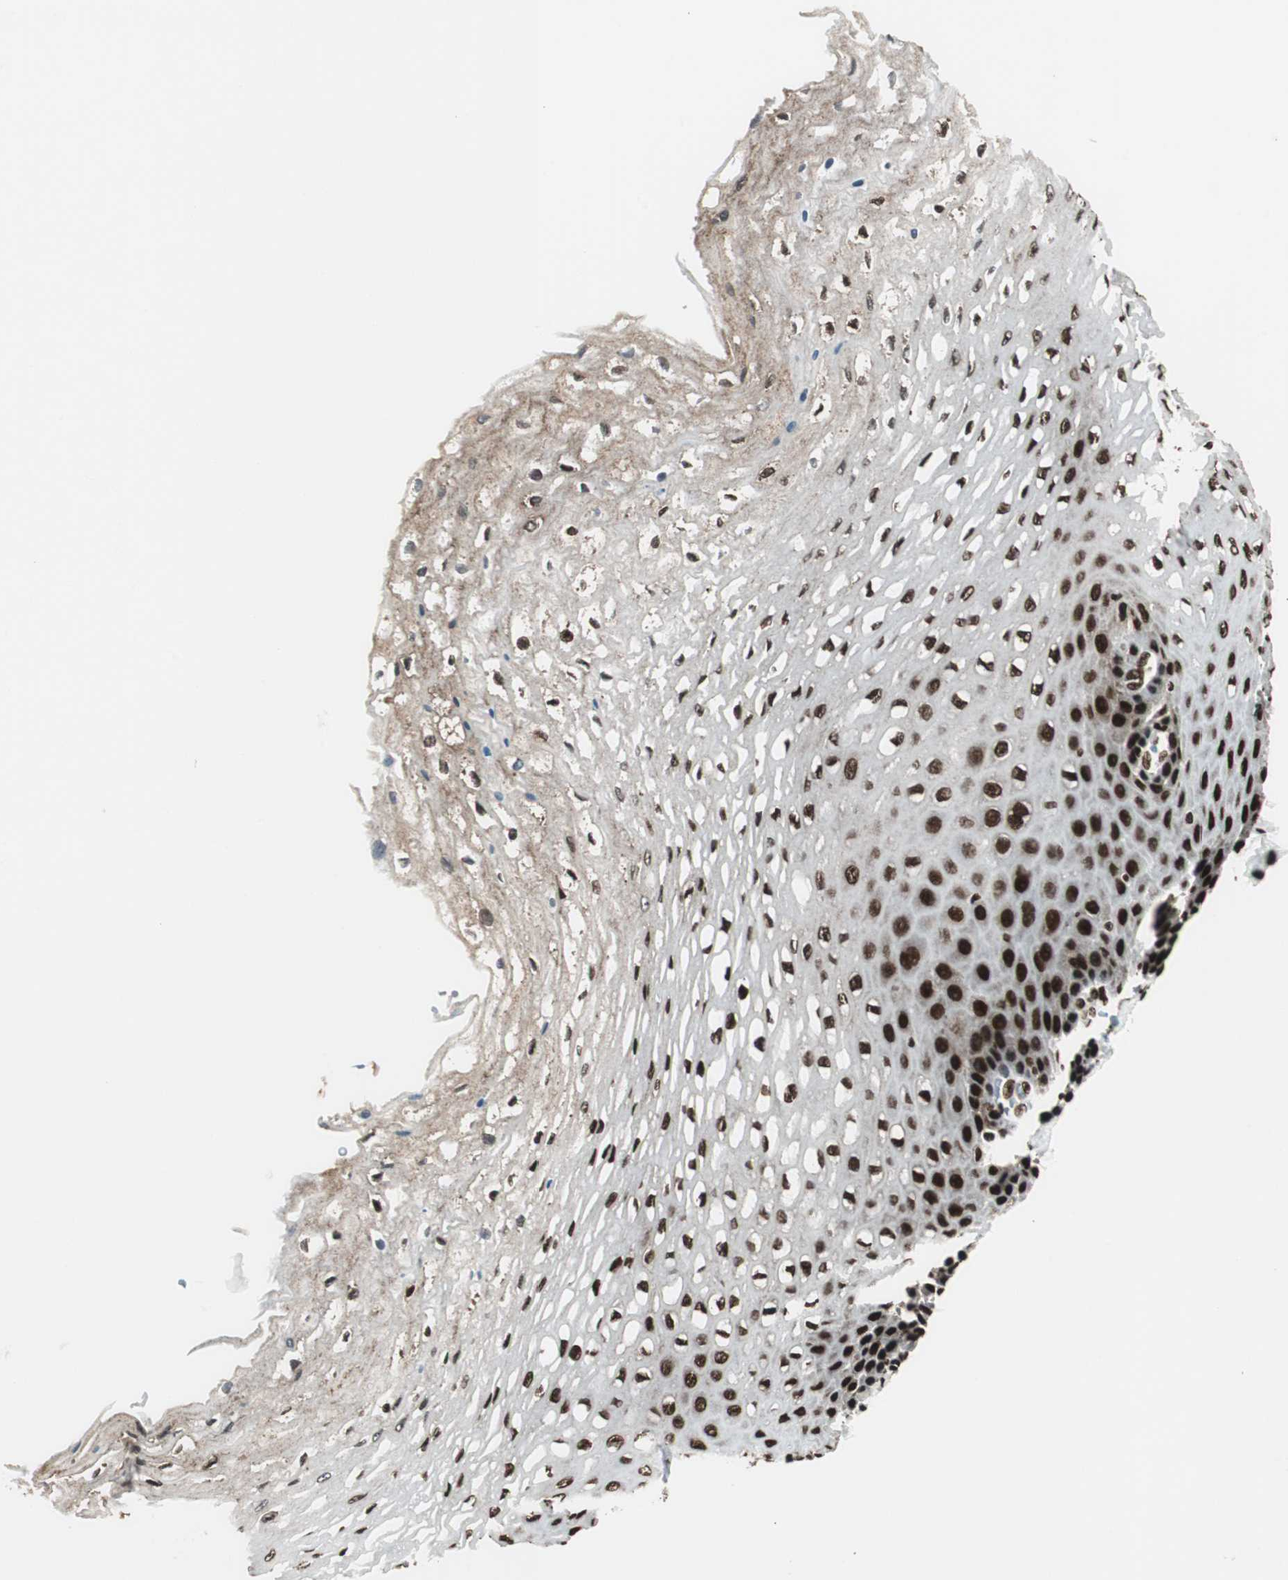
{"staining": {"intensity": "strong", "quantity": ">75%", "location": "nuclear"}, "tissue": "esophagus", "cell_type": "Squamous epithelial cells", "image_type": "normal", "snomed": [{"axis": "morphology", "description": "Normal tissue, NOS"}, {"axis": "topography", "description": "Esophagus"}], "caption": "Immunohistochemistry staining of benign esophagus, which displays high levels of strong nuclear staining in approximately >75% of squamous epithelial cells indicating strong nuclear protein staining. The staining was performed using DAB (3,3'-diaminobenzidine) (brown) for protein detection and nuclei were counterstained in hematoxylin (blue).", "gene": "EWSR1", "patient": {"sex": "female", "age": 72}}